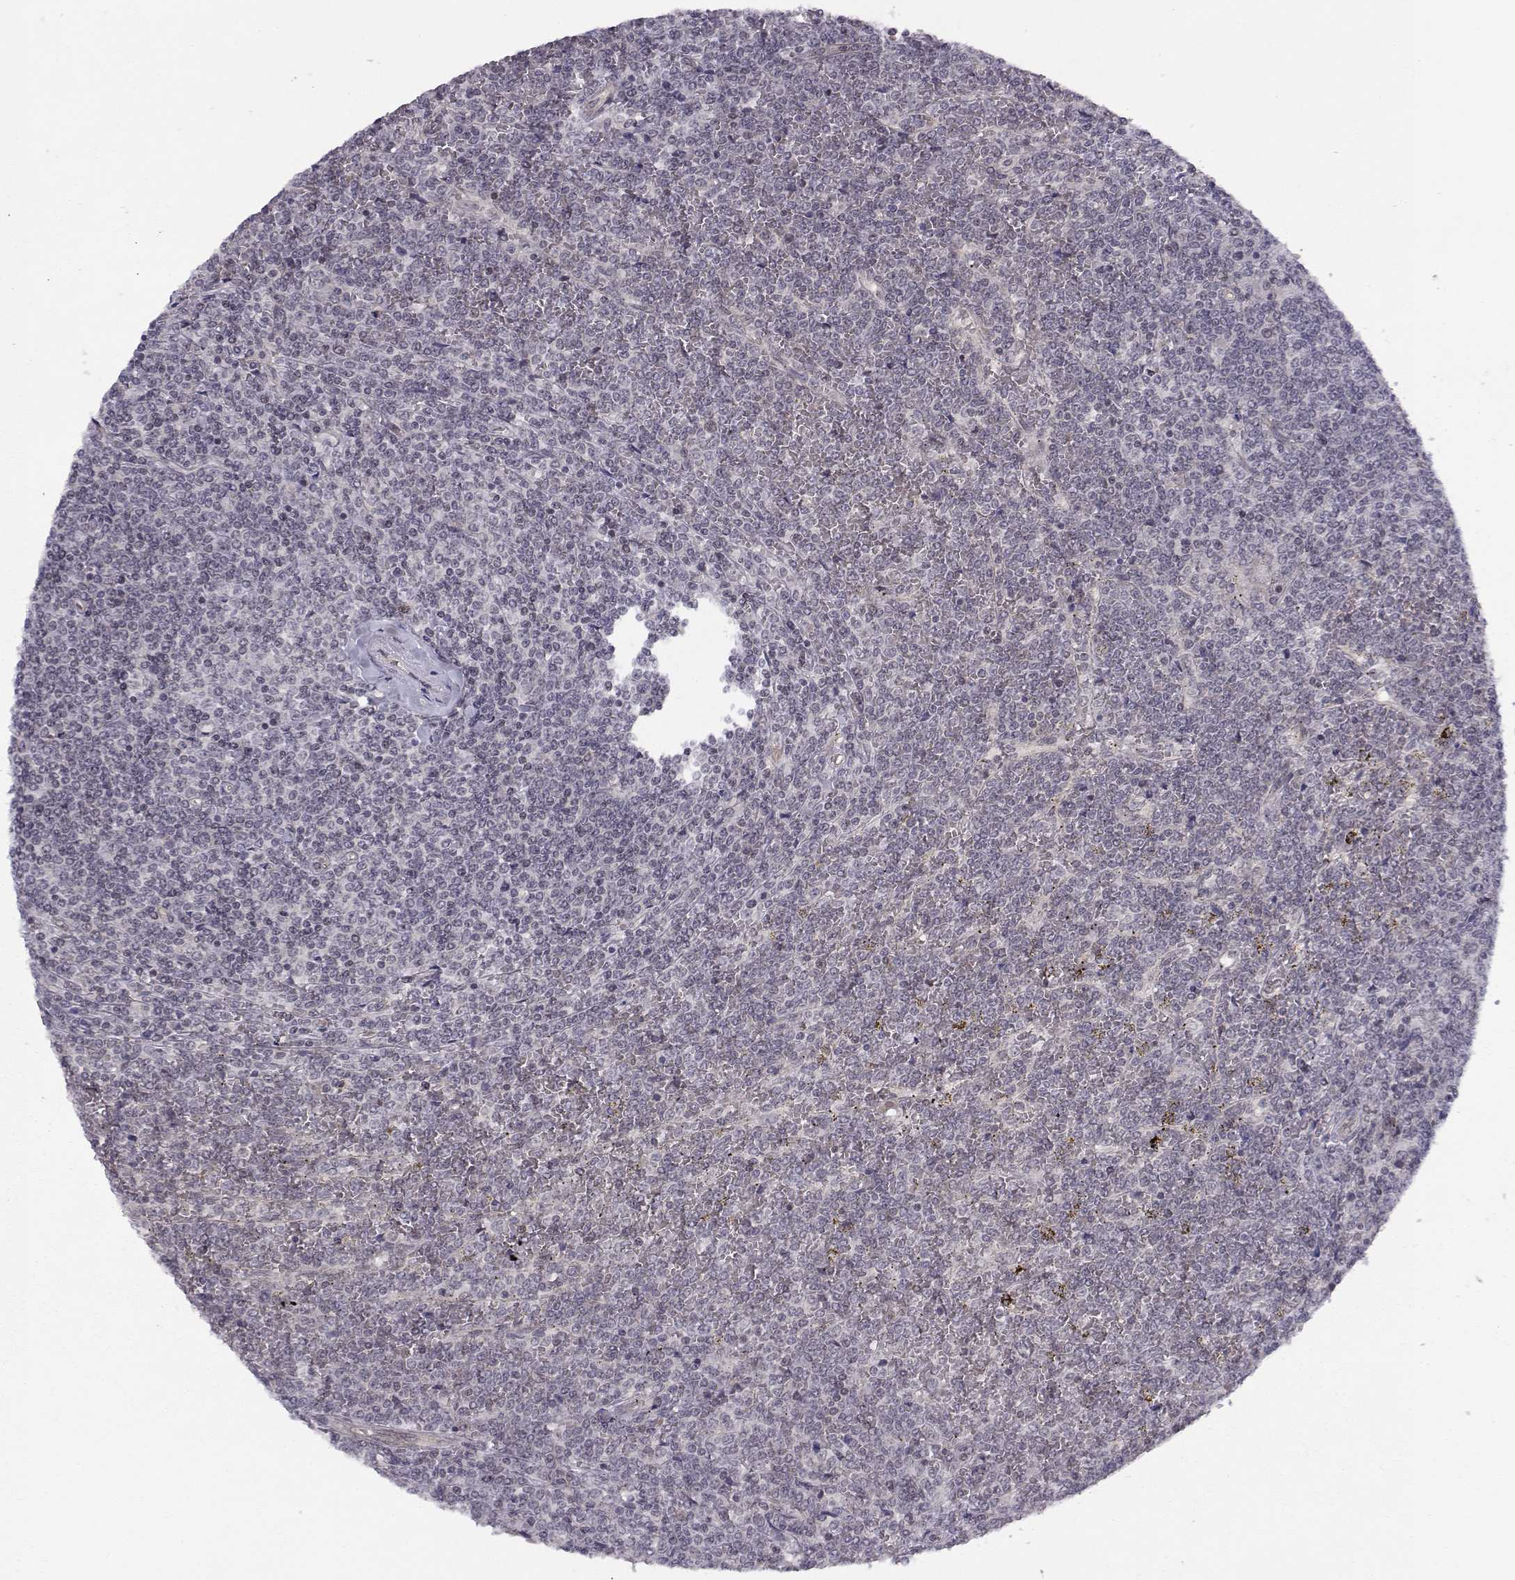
{"staining": {"intensity": "negative", "quantity": "none", "location": "none"}, "tissue": "lymphoma", "cell_type": "Tumor cells", "image_type": "cancer", "snomed": [{"axis": "morphology", "description": "Malignant lymphoma, non-Hodgkin's type, Low grade"}, {"axis": "topography", "description": "Spleen"}], "caption": "Immunohistochemistry (IHC) histopathology image of neoplastic tissue: human lymphoma stained with DAB shows no significant protein expression in tumor cells.", "gene": "KIF13B", "patient": {"sex": "female", "age": 19}}